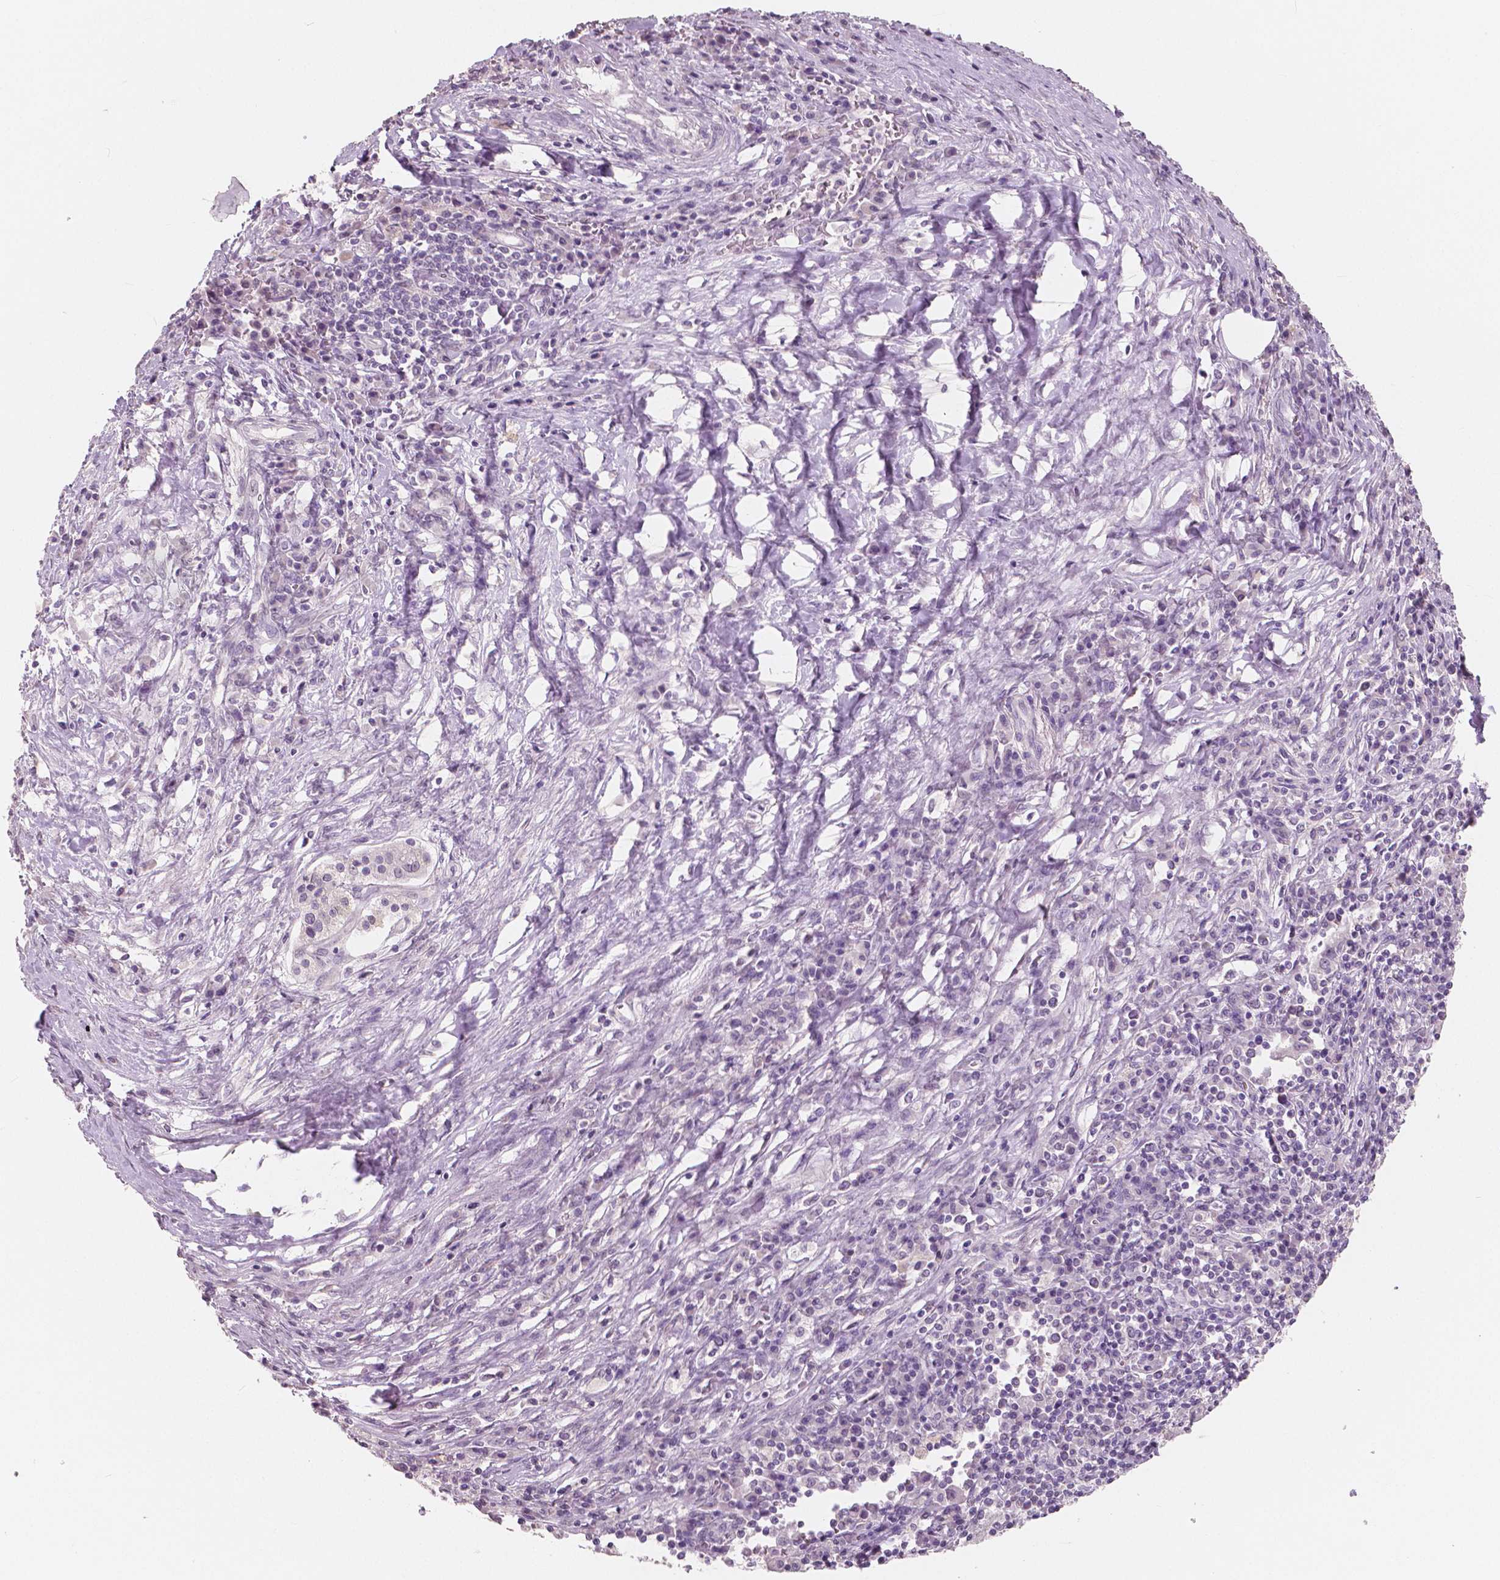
{"staining": {"intensity": "negative", "quantity": "none", "location": "none"}, "tissue": "pancreatic cancer", "cell_type": "Tumor cells", "image_type": "cancer", "snomed": [{"axis": "morphology", "description": "Adenocarcinoma, NOS"}, {"axis": "topography", "description": "Pancreas"}], "caption": "A high-resolution histopathology image shows immunohistochemistry (IHC) staining of adenocarcinoma (pancreatic), which exhibits no significant expression in tumor cells. (DAB immunohistochemistry with hematoxylin counter stain).", "gene": "NECAB1", "patient": {"sex": "male", "age": 63}}